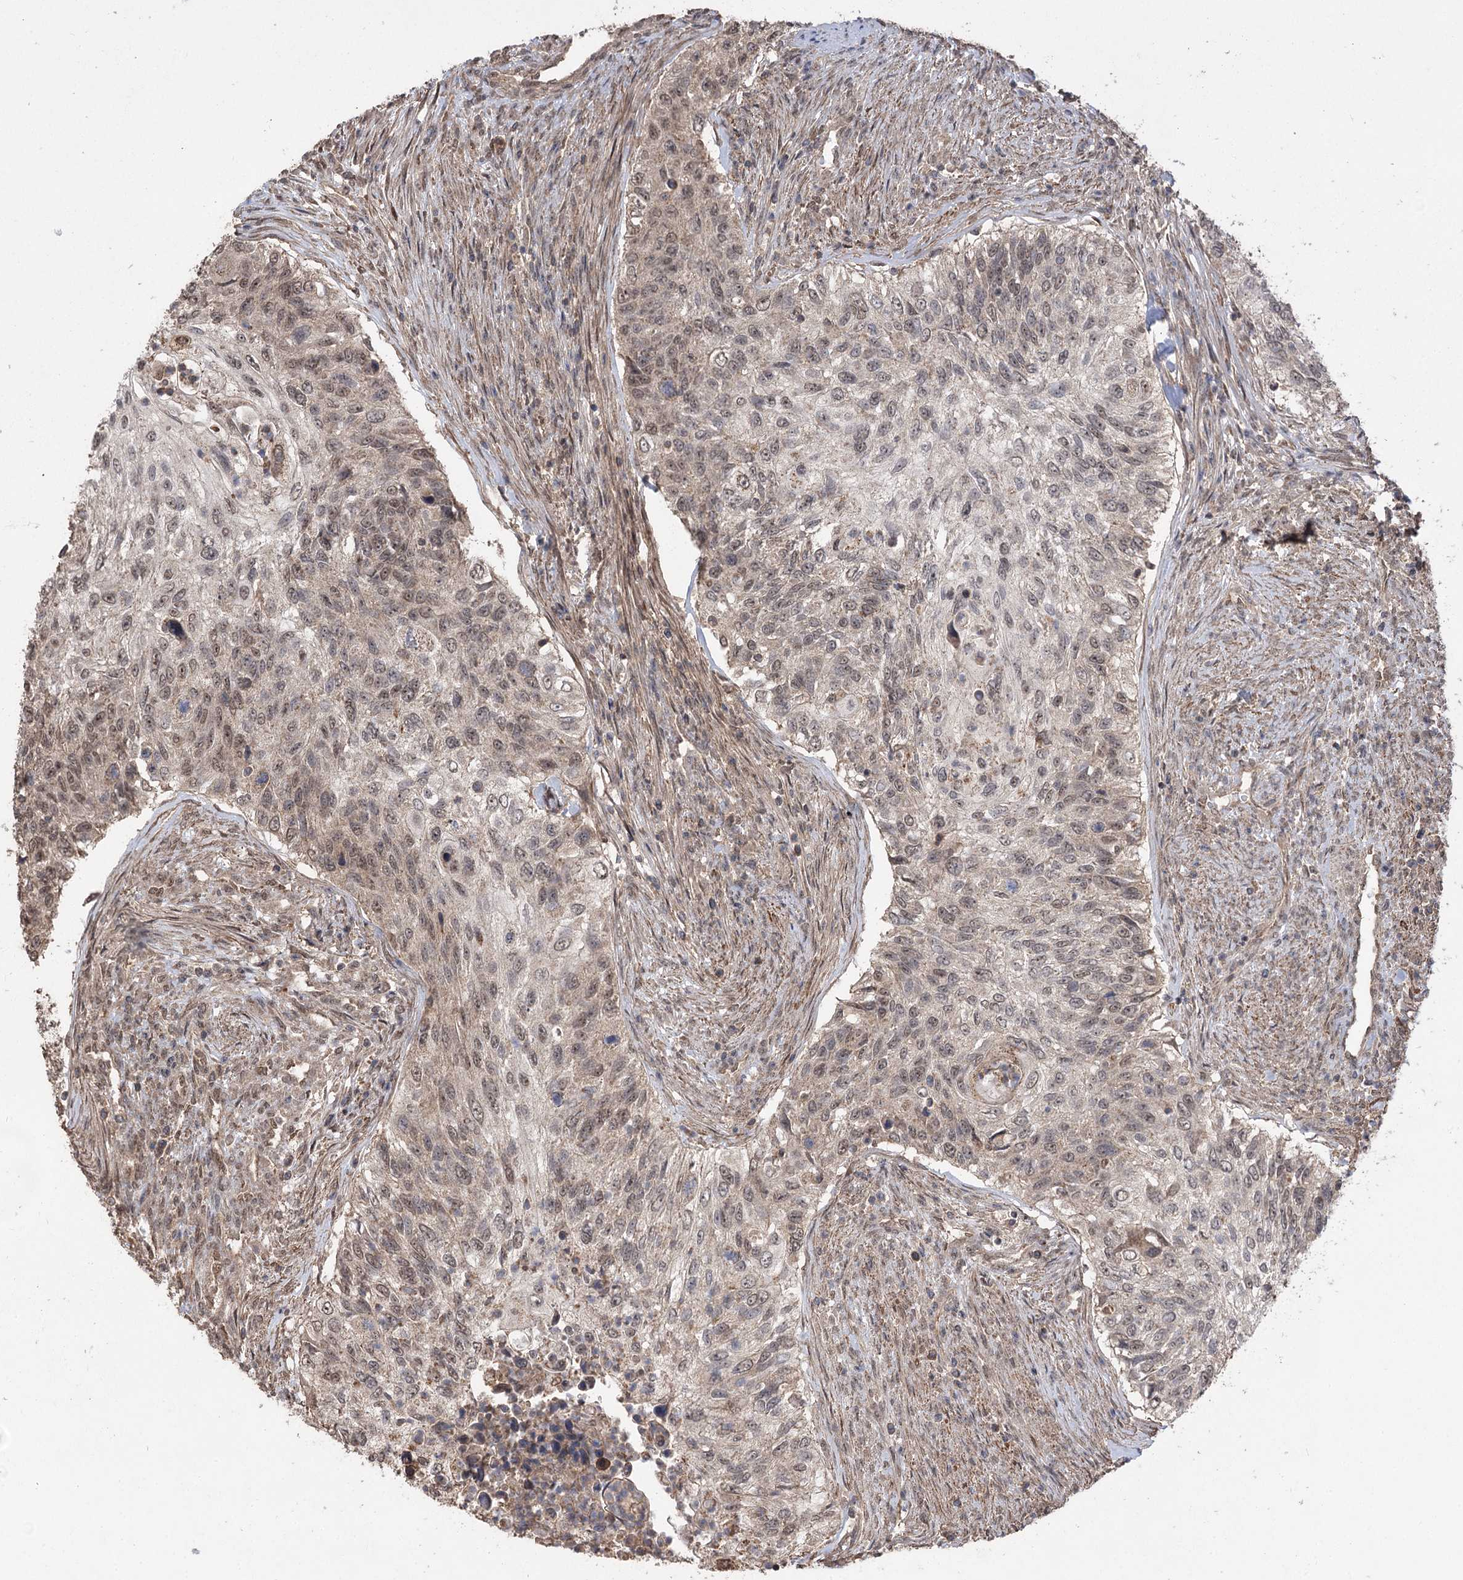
{"staining": {"intensity": "moderate", "quantity": ">75%", "location": "cytoplasmic/membranous,nuclear"}, "tissue": "urothelial cancer", "cell_type": "Tumor cells", "image_type": "cancer", "snomed": [{"axis": "morphology", "description": "Urothelial carcinoma, High grade"}, {"axis": "topography", "description": "Urinary bladder"}], "caption": "Human urothelial cancer stained with a protein marker shows moderate staining in tumor cells.", "gene": "TENM2", "patient": {"sex": "female", "age": 60}}